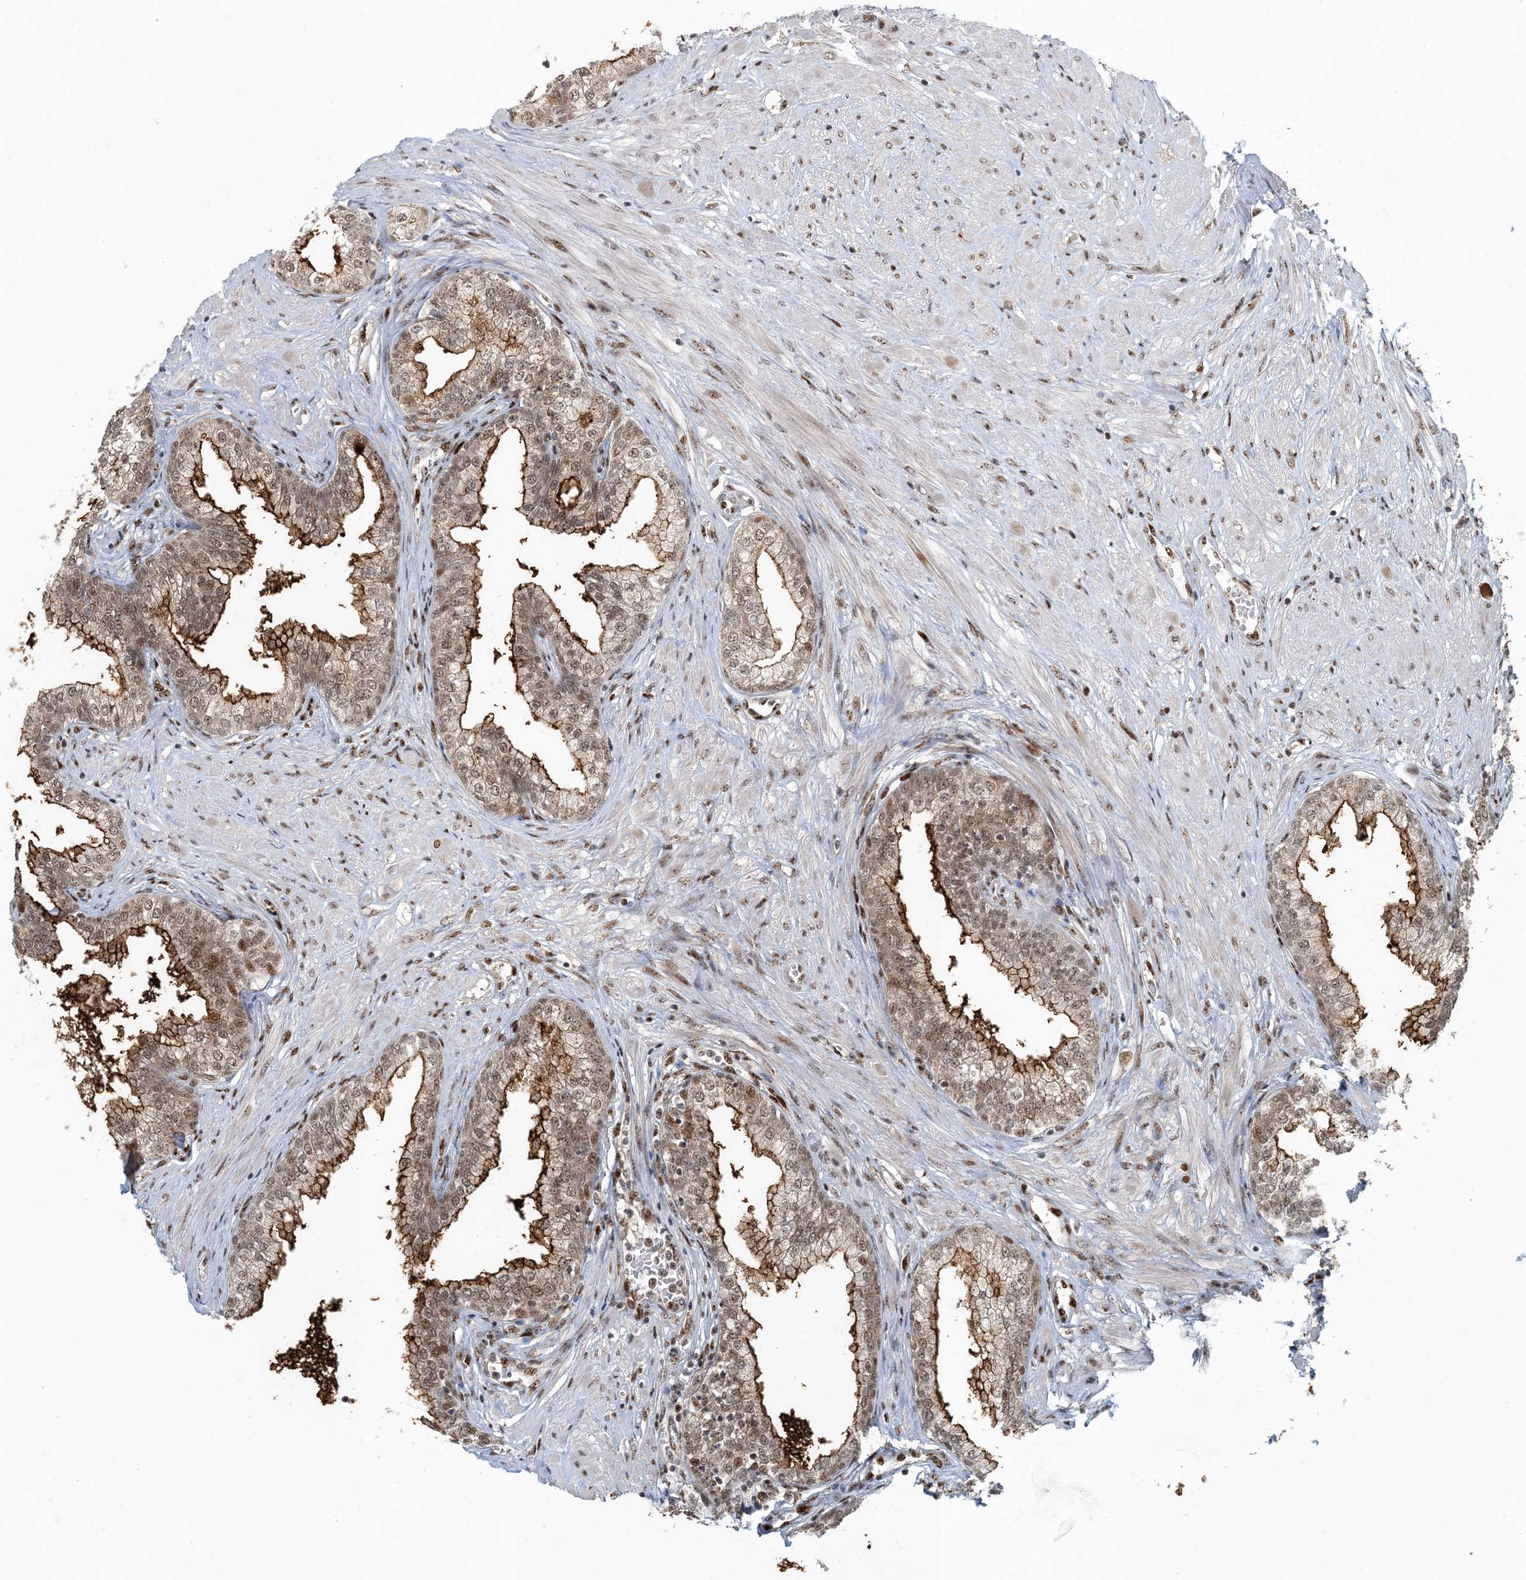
{"staining": {"intensity": "moderate", "quantity": ">75%", "location": "cytoplasmic/membranous,nuclear"}, "tissue": "prostate", "cell_type": "Glandular cells", "image_type": "normal", "snomed": [{"axis": "morphology", "description": "Normal tissue, NOS"}, {"axis": "morphology", "description": "Urothelial carcinoma, Low grade"}, {"axis": "topography", "description": "Urinary bladder"}, {"axis": "topography", "description": "Prostate"}], "caption": "Glandular cells exhibit moderate cytoplasmic/membranous,nuclear positivity in approximately >75% of cells in benign prostate.", "gene": "MBD1", "patient": {"sex": "male", "age": 60}}